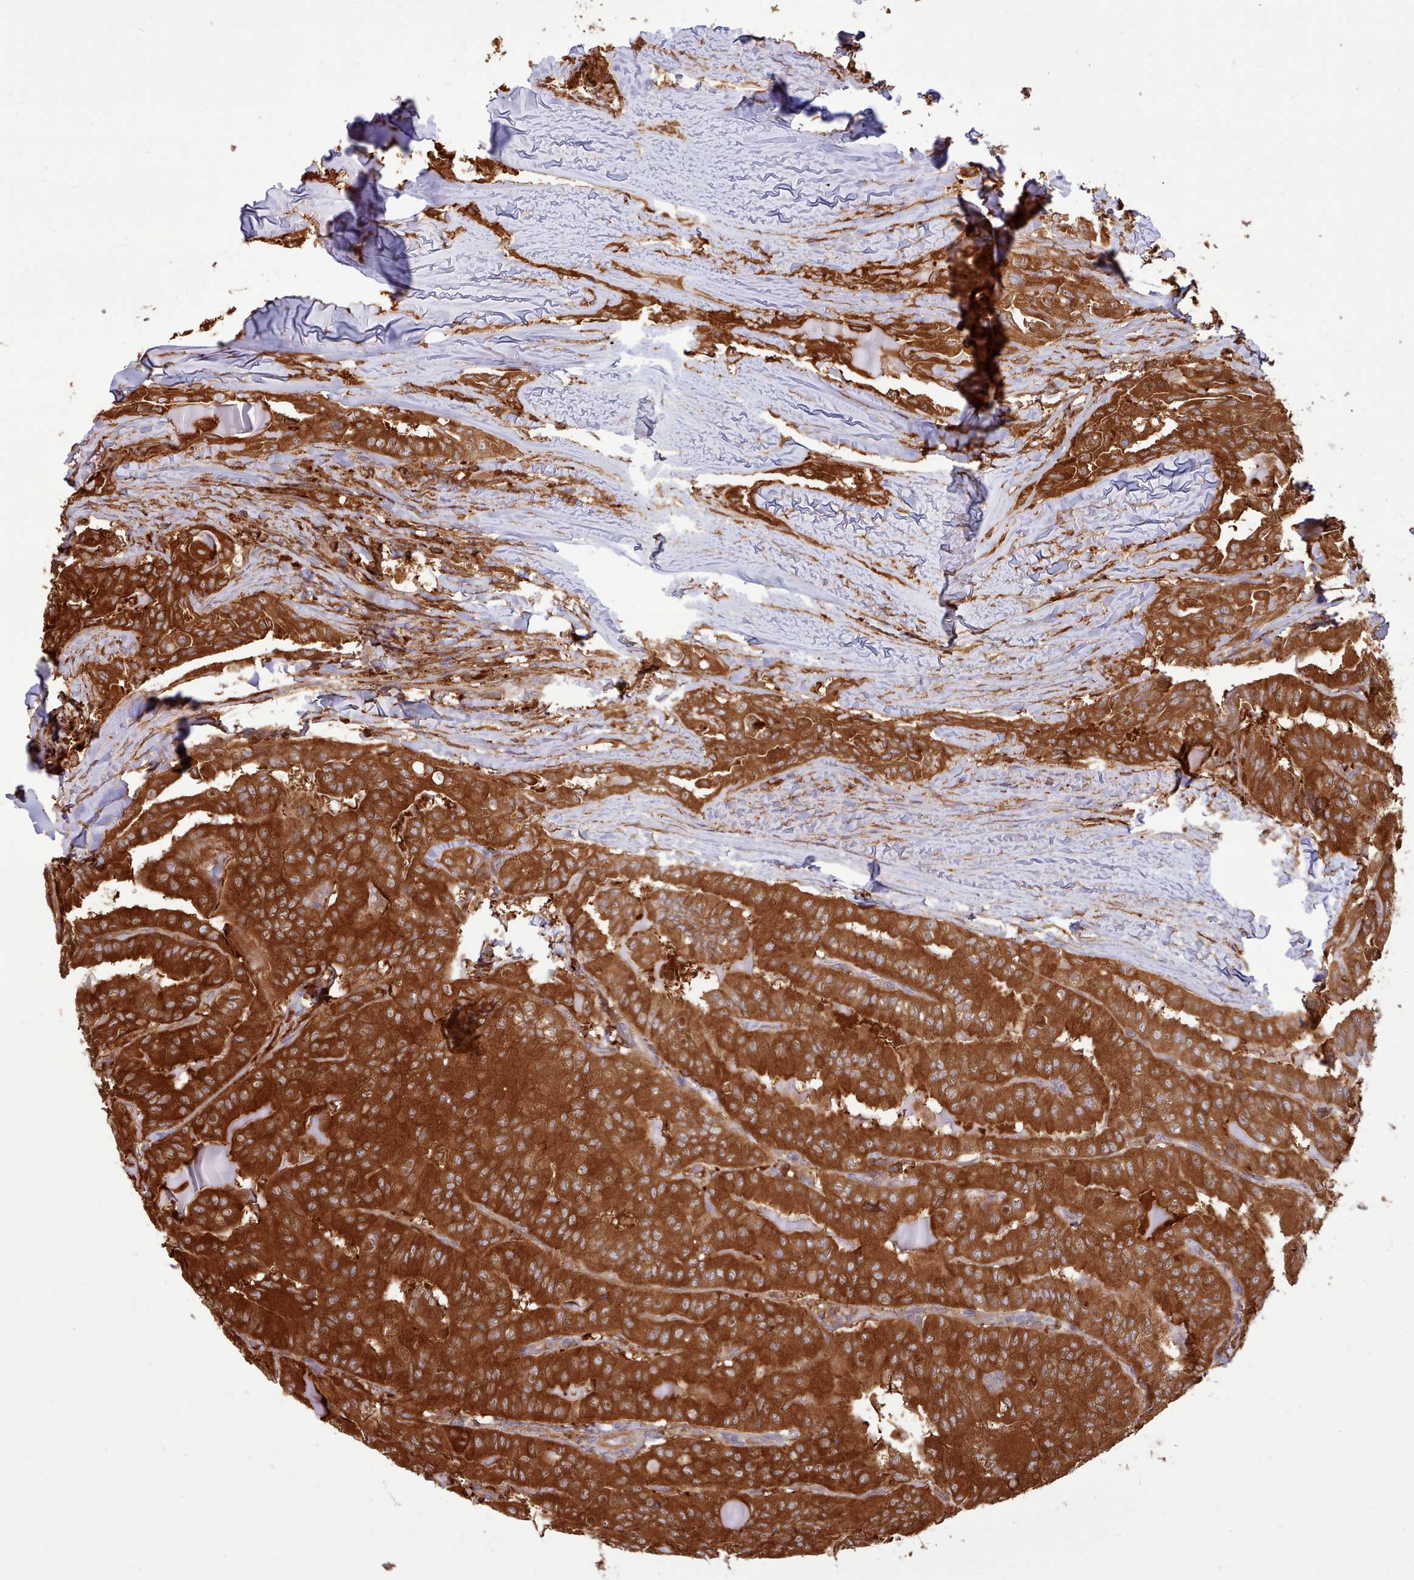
{"staining": {"intensity": "strong", "quantity": ">75%", "location": "cytoplasmic/membranous"}, "tissue": "thyroid cancer", "cell_type": "Tumor cells", "image_type": "cancer", "snomed": [{"axis": "morphology", "description": "Papillary adenocarcinoma, NOS"}, {"axis": "topography", "description": "Thyroid gland"}], "caption": "Immunohistochemical staining of human thyroid papillary adenocarcinoma exhibits high levels of strong cytoplasmic/membranous protein expression in approximately >75% of tumor cells.", "gene": "SLC4A9", "patient": {"sex": "female", "age": 68}}